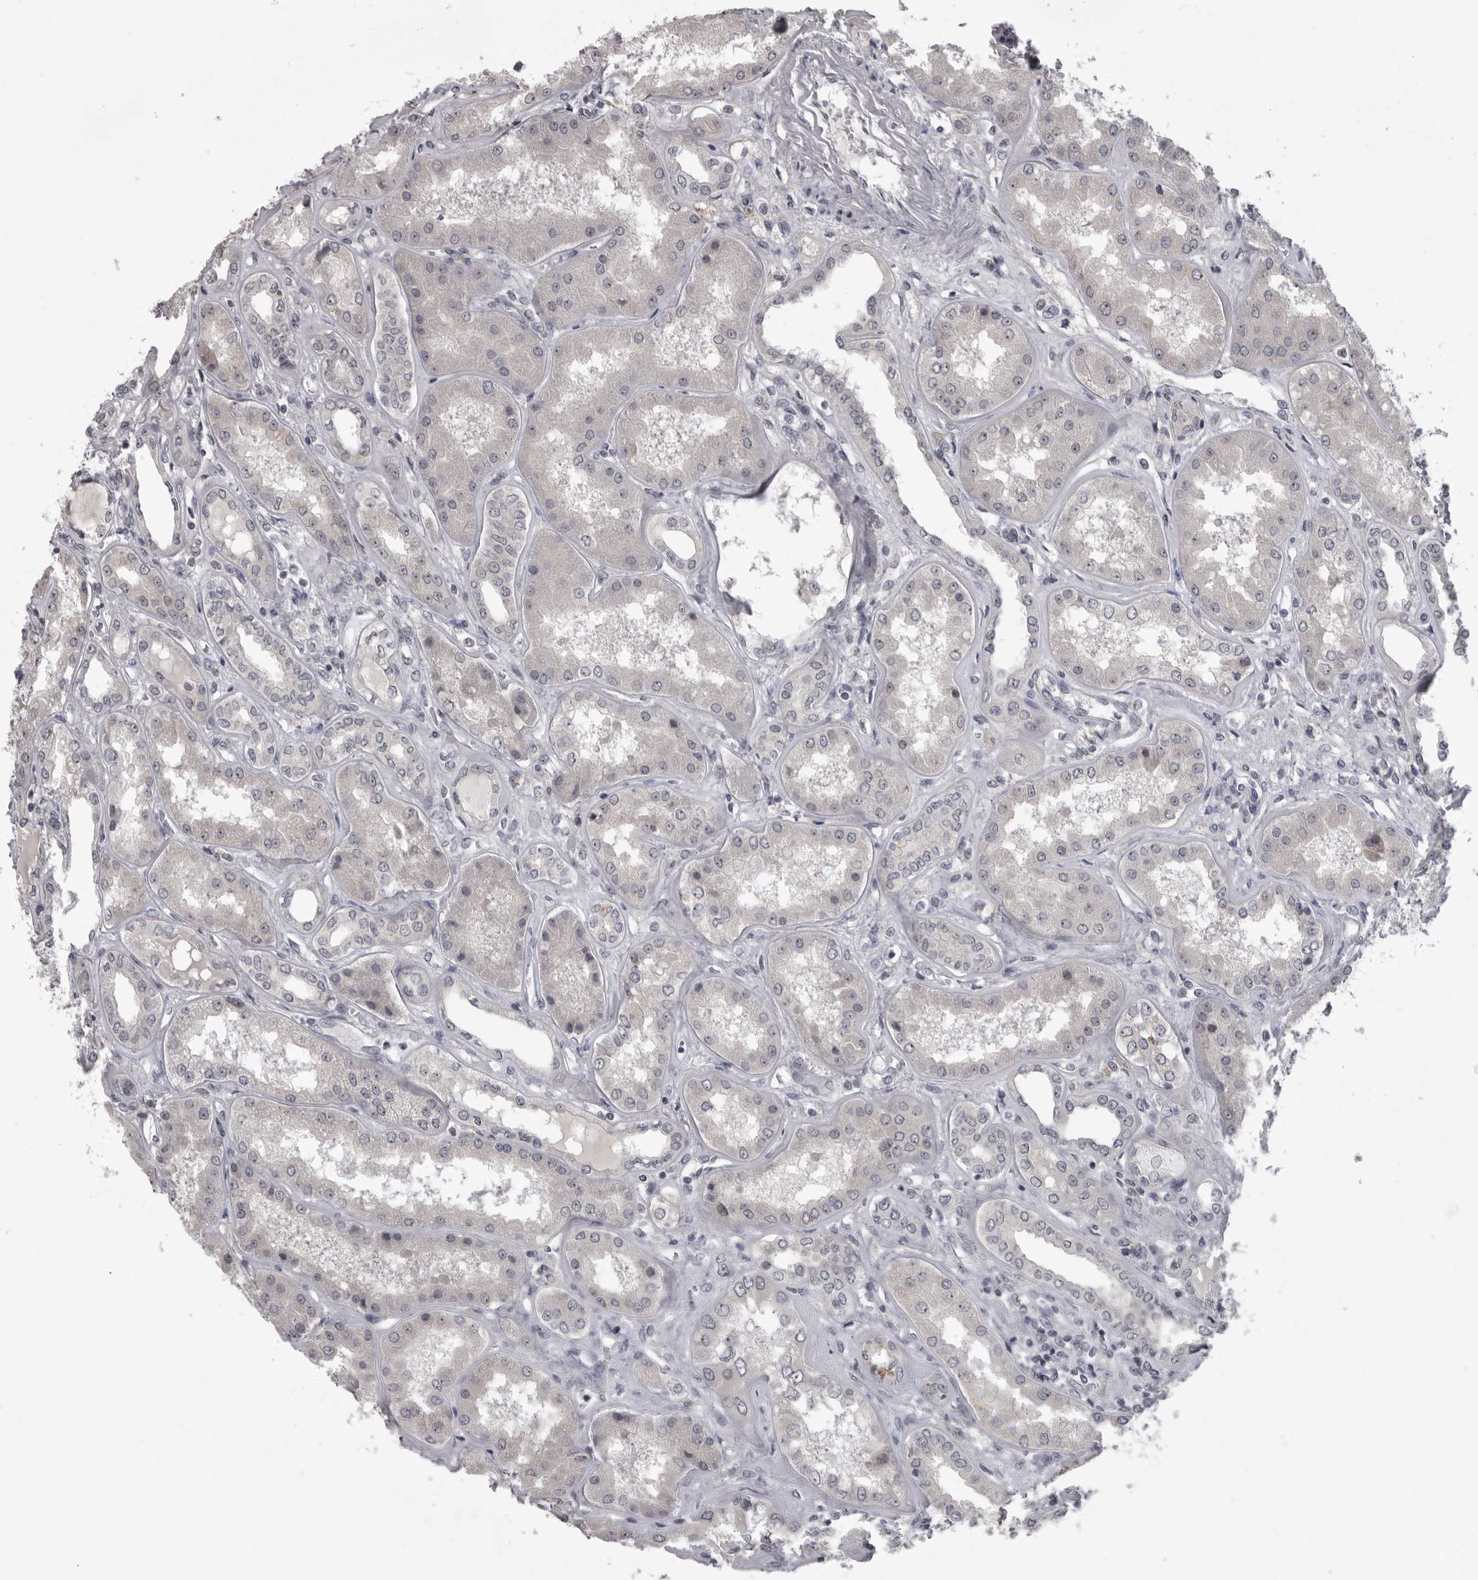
{"staining": {"intensity": "negative", "quantity": "none", "location": "none"}, "tissue": "kidney", "cell_type": "Cells in glomeruli", "image_type": "normal", "snomed": [{"axis": "morphology", "description": "Normal tissue, NOS"}, {"axis": "topography", "description": "Kidney"}], "caption": "Micrograph shows no significant protein positivity in cells in glomeruli of benign kidney. The staining is performed using DAB brown chromogen with nuclei counter-stained in using hematoxylin.", "gene": "MRTO4", "patient": {"sex": "female", "age": 56}}